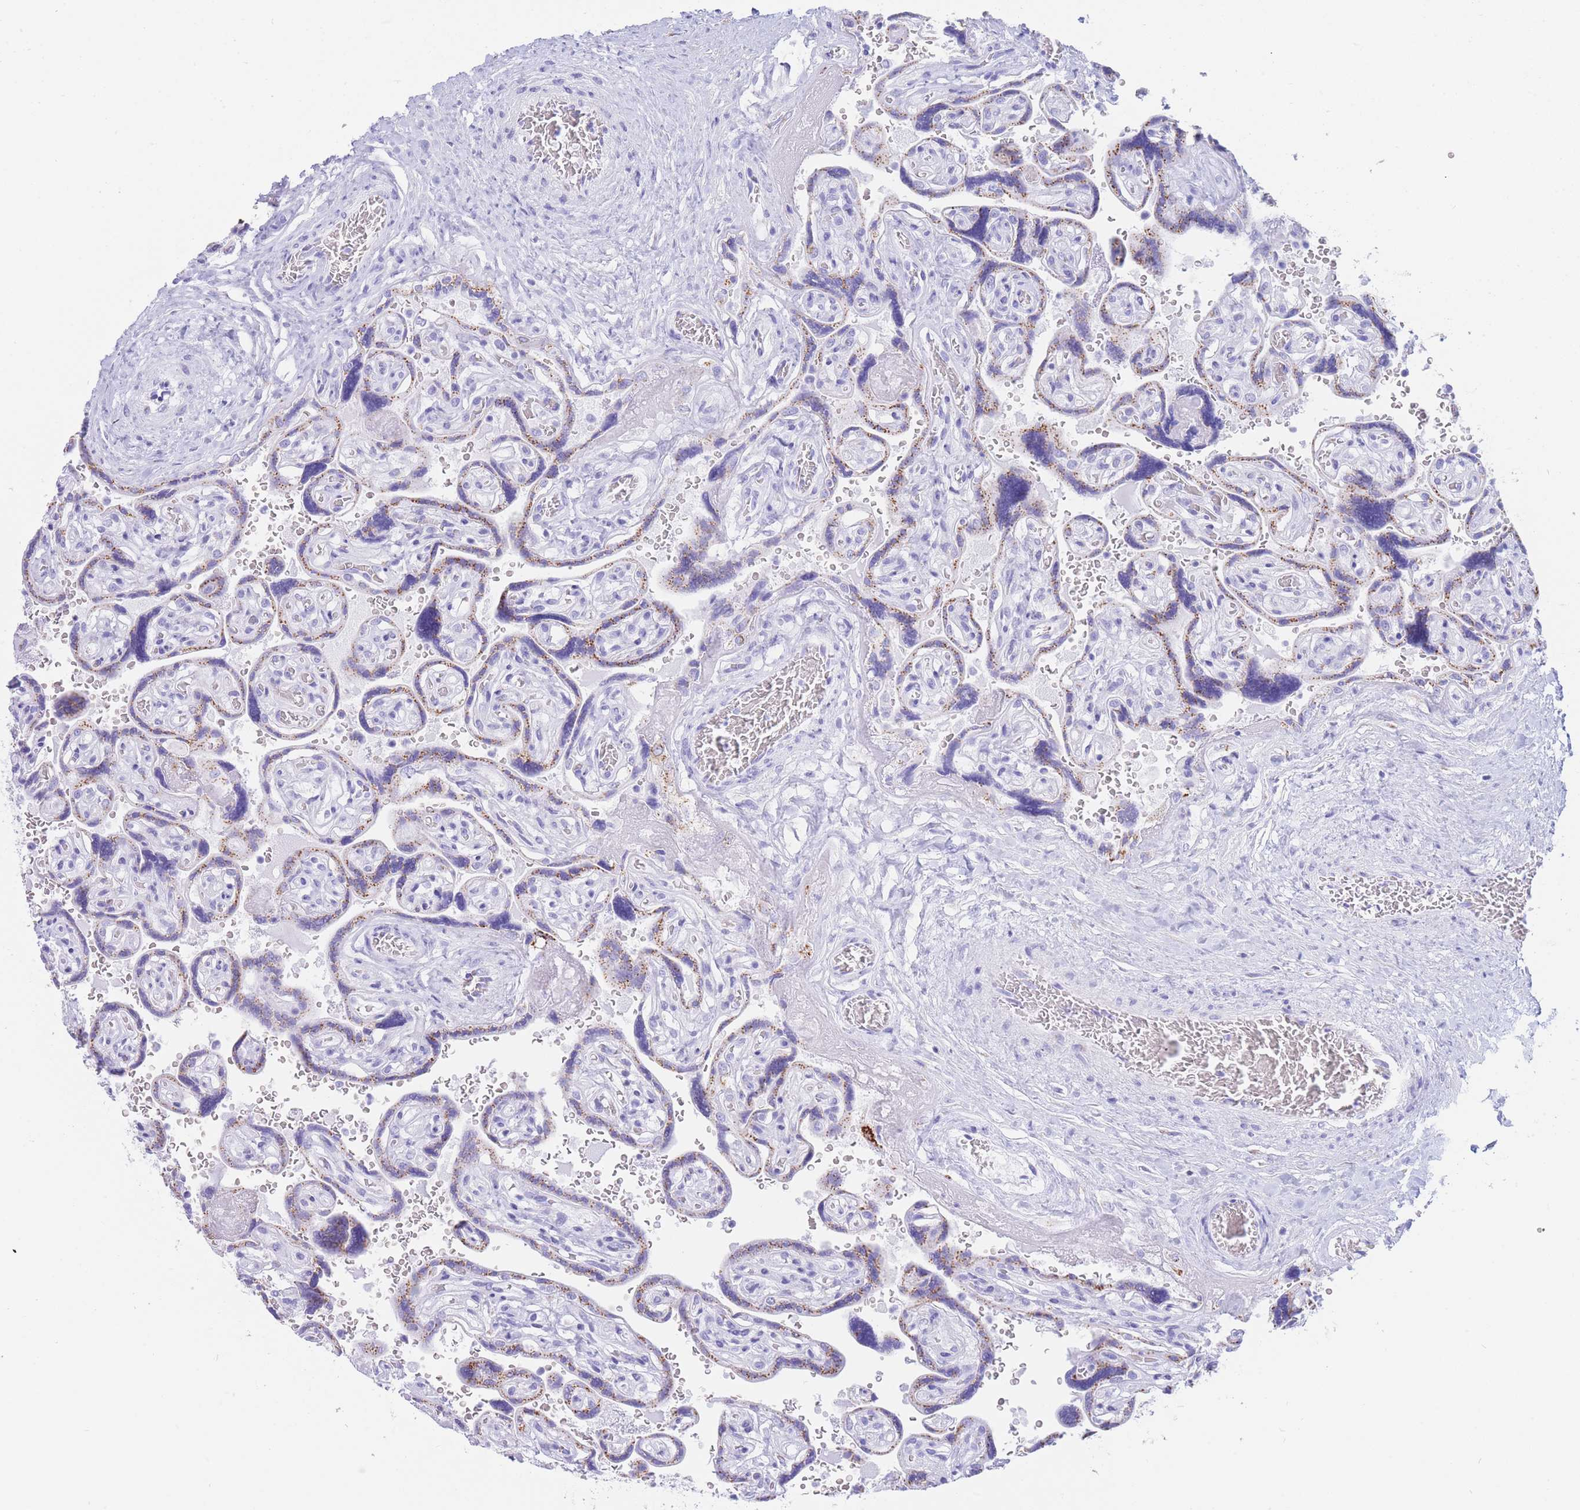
{"staining": {"intensity": "moderate", "quantity": ">75%", "location": "cytoplasmic/membranous"}, "tissue": "placenta", "cell_type": "Trophoblastic cells", "image_type": "normal", "snomed": [{"axis": "morphology", "description": "Normal tissue, NOS"}, {"axis": "topography", "description": "Placenta"}], "caption": "Benign placenta exhibits moderate cytoplasmic/membranous staining in about >75% of trophoblastic cells (IHC, brightfield microscopy, high magnification)..", "gene": "FAM3C", "patient": {"sex": "female", "age": 32}}